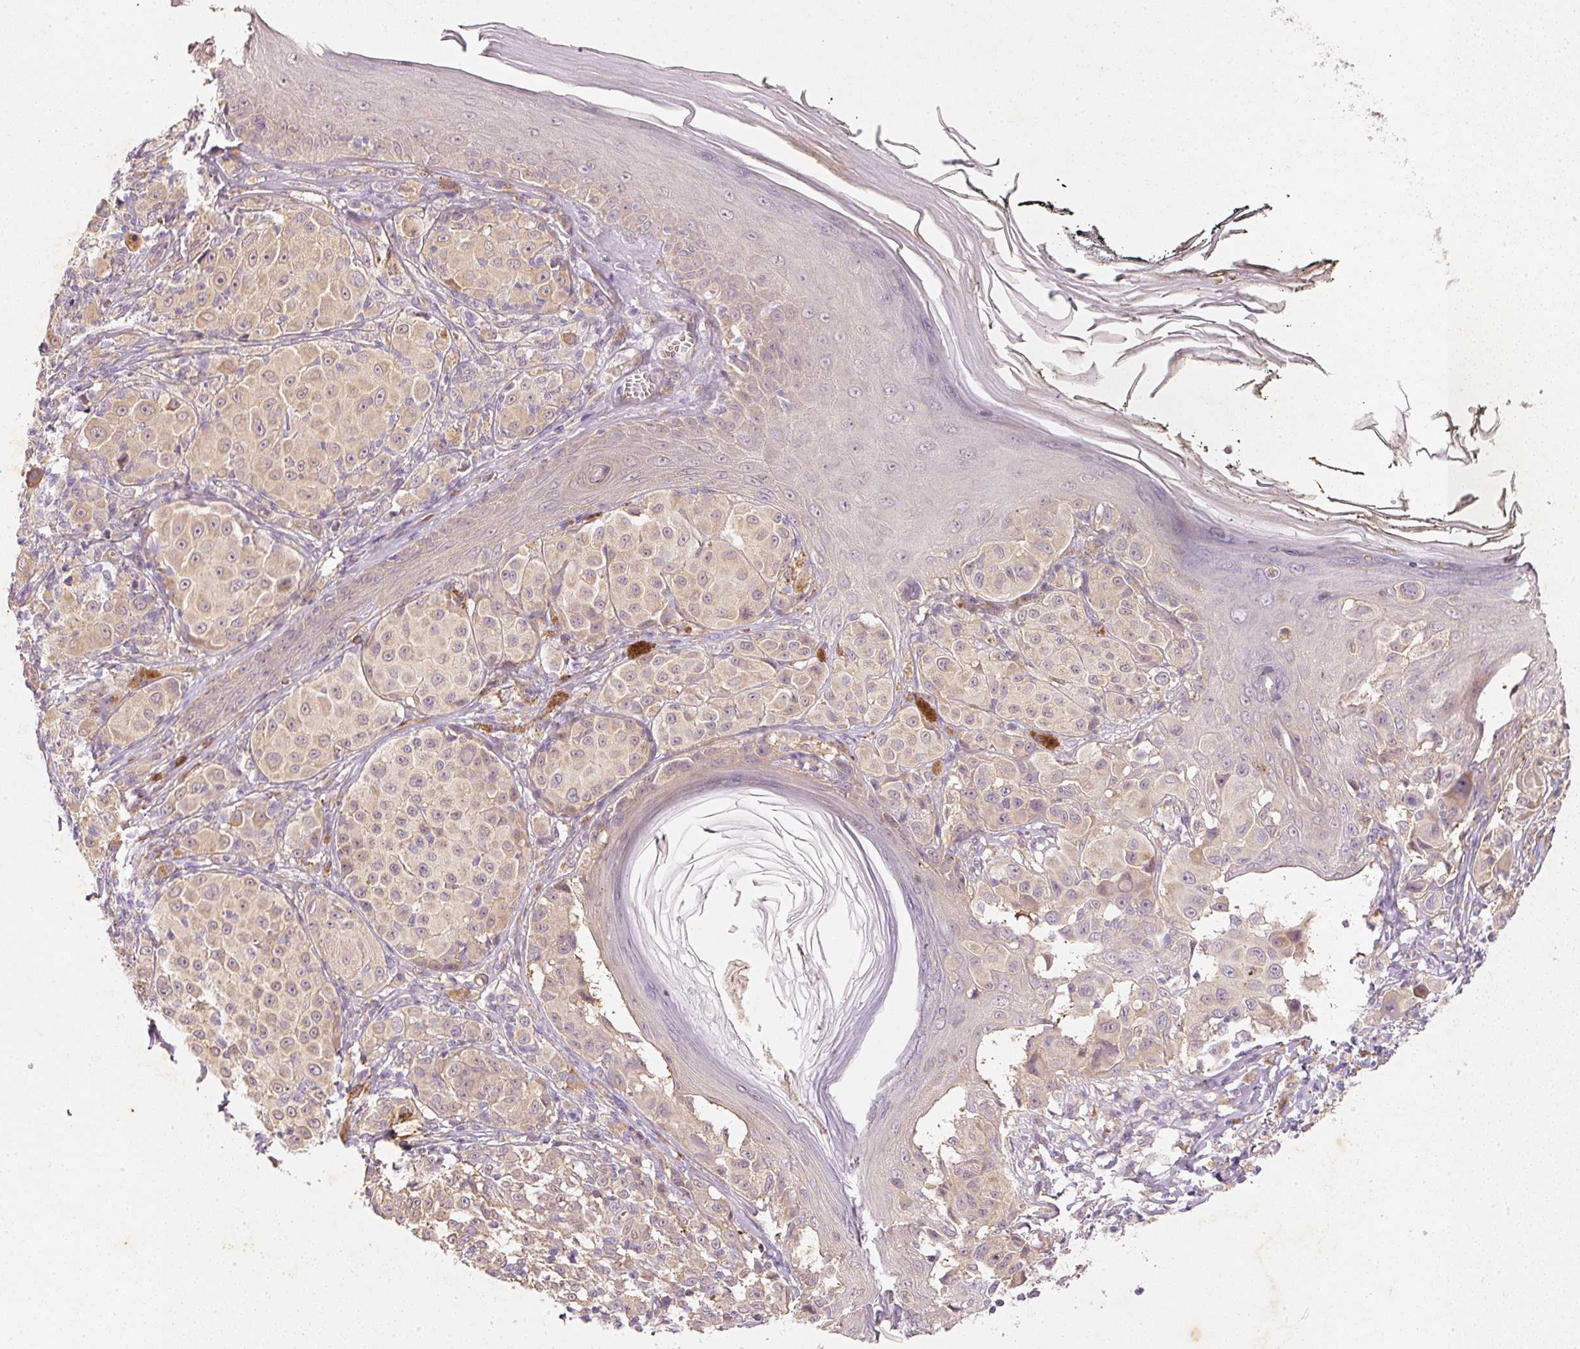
{"staining": {"intensity": "weak", "quantity": ">75%", "location": "cytoplasmic/membranous"}, "tissue": "melanoma", "cell_type": "Tumor cells", "image_type": "cancer", "snomed": [{"axis": "morphology", "description": "Malignant melanoma, NOS"}, {"axis": "topography", "description": "Skin"}], "caption": "Malignant melanoma stained for a protein demonstrates weak cytoplasmic/membranous positivity in tumor cells.", "gene": "RGL2", "patient": {"sex": "female", "age": 43}}